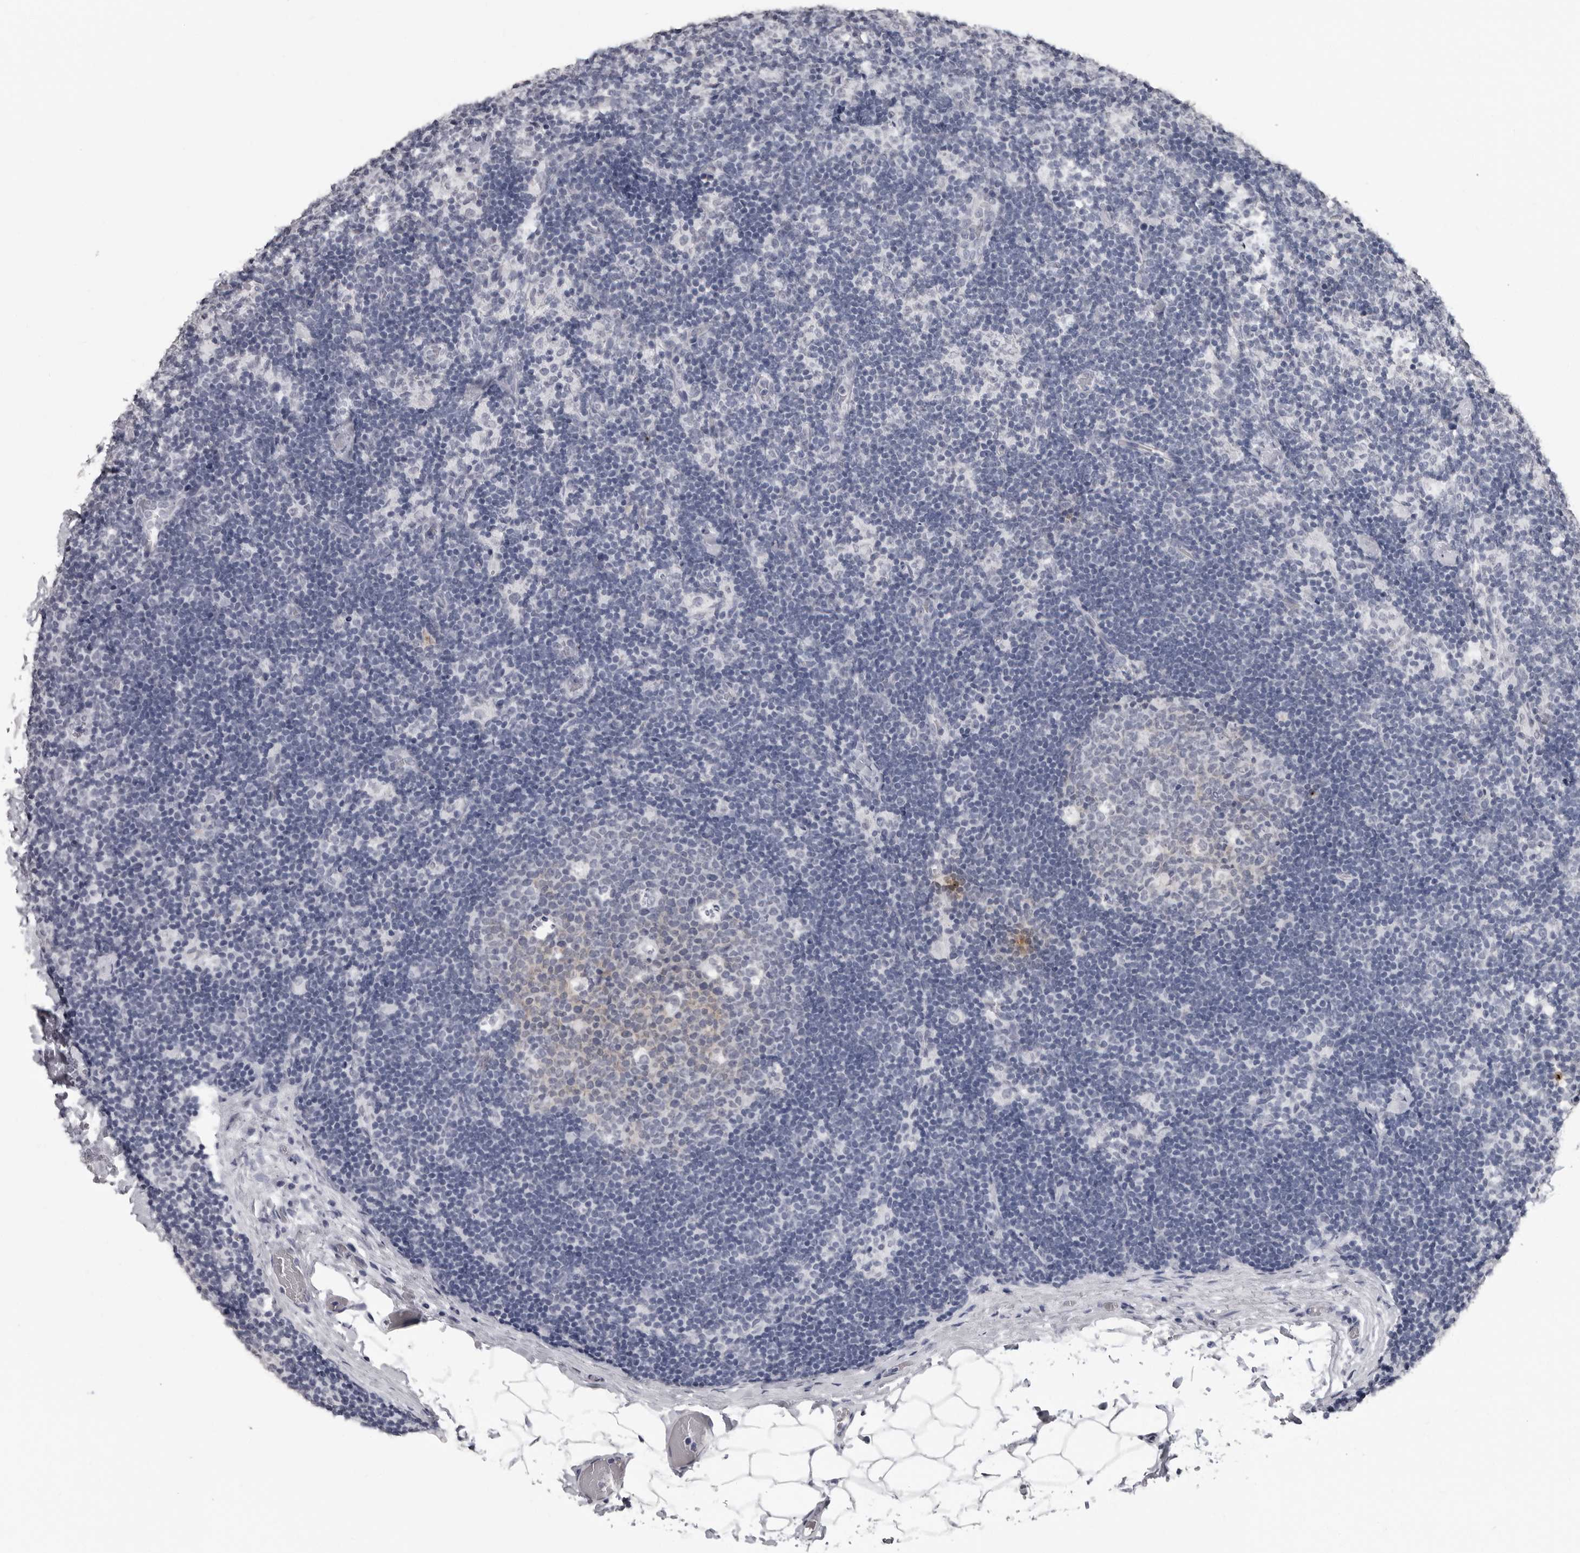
{"staining": {"intensity": "negative", "quantity": "none", "location": "none"}, "tissue": "lymph node", "cell_type": "Germinal center cells", "image_type": "normal", "snomed": [{"axis": "morphology", "description": "Normal tissue, NOS"}, {"axis": "topography", "description": "Lymph node"}], "caption": "DAB immunohistochemical staining of normal lymph node demonstrates no significant staining in germinal center cells. The staining was performed using DAB to visualize the protein expression in brown, while the nuclei were stained in blue with hematoxylin (Magnification: 20x).", "gene": "HEPACAM", "patient": {"sex": "female", "age": 22}}